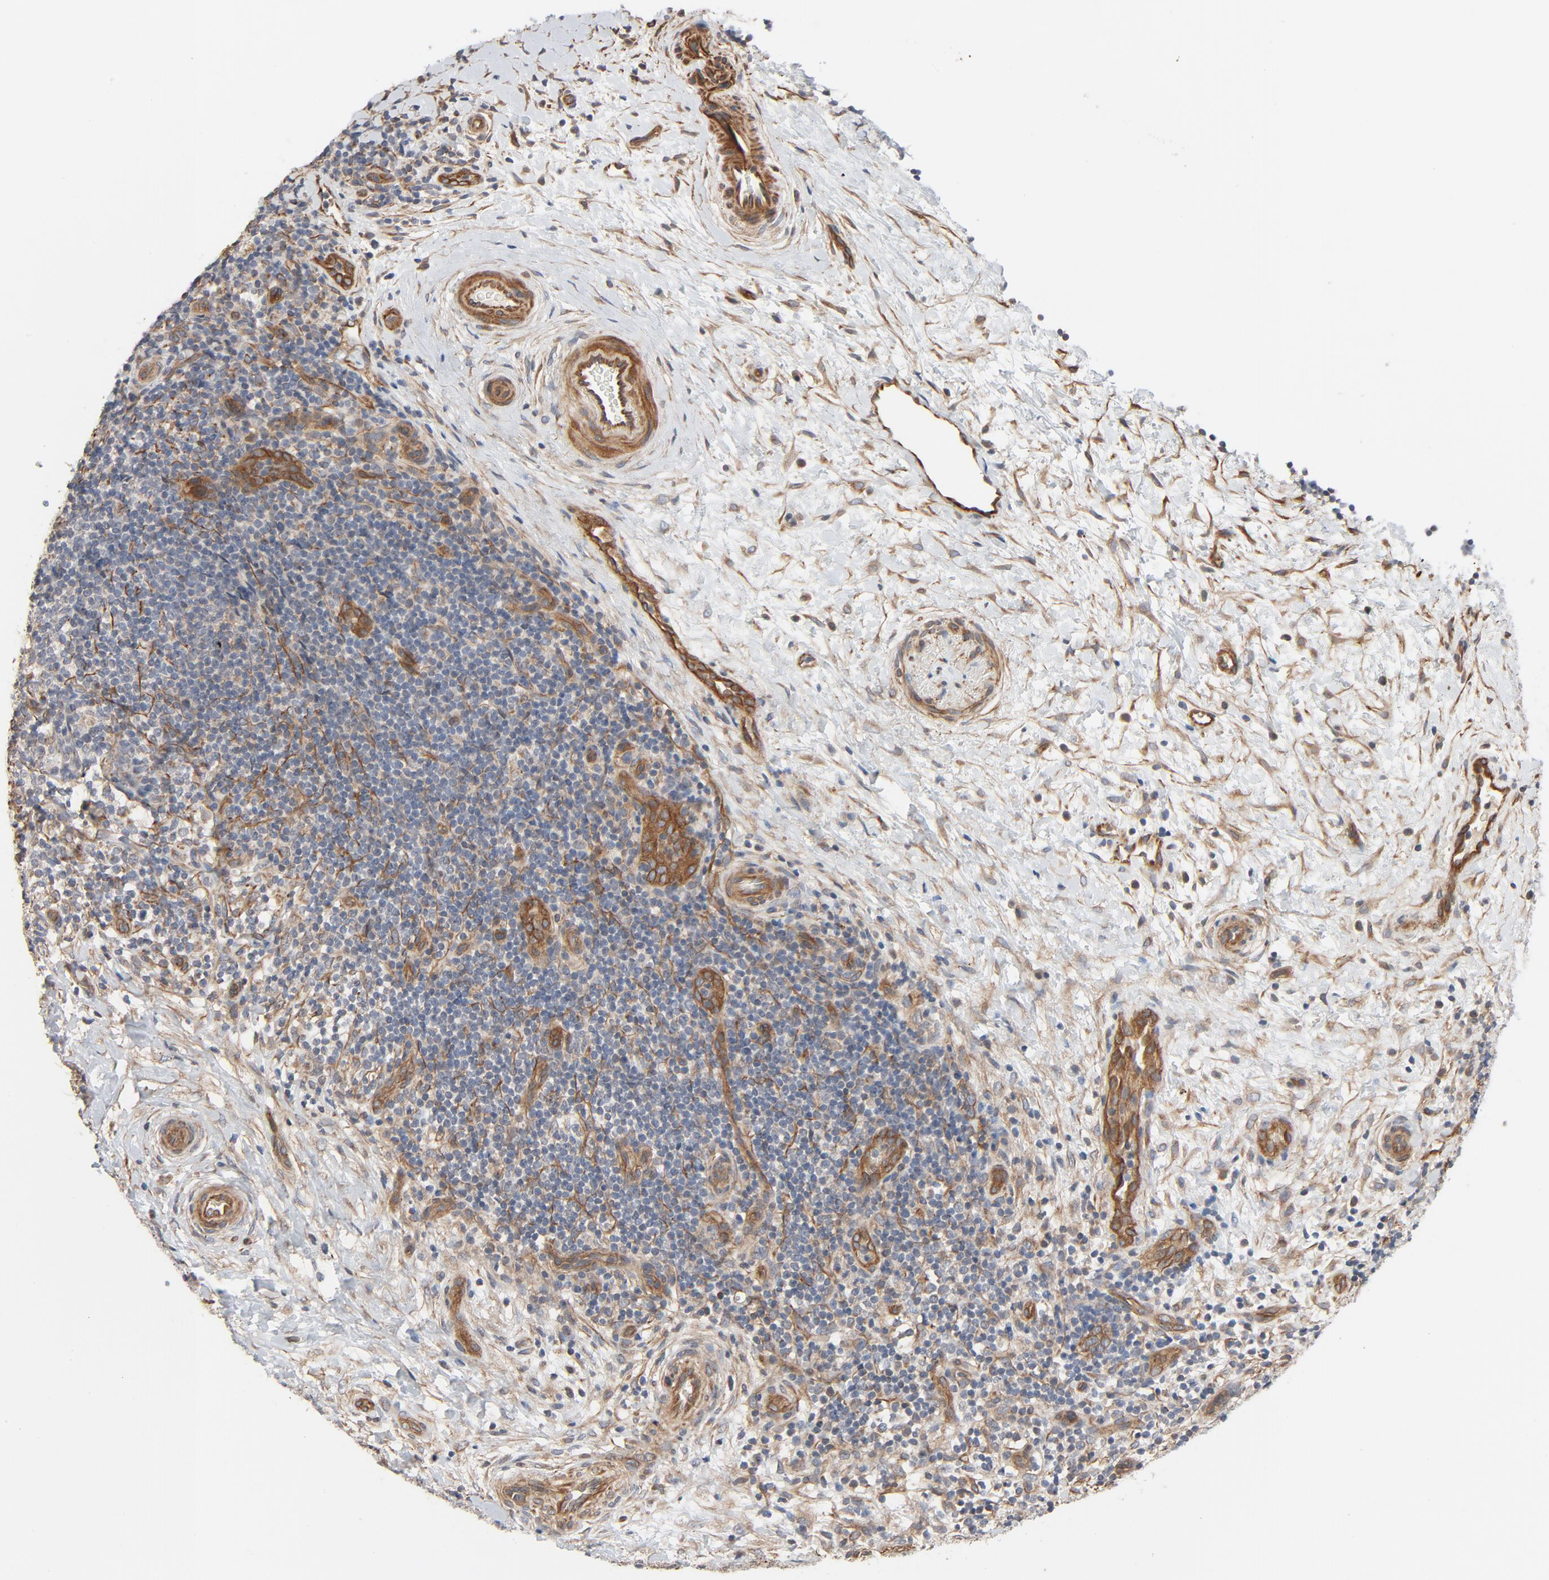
{"staining": {"intensity": "weak", "quantity": "25%-75%", "location": "cytoplasmic/membranous"}, "tissue": "lymphoma", "cell_type": "Tumor cells", "image_type": "cancer", "snomed": [{"axis": "morphology", "description": "Malignant lymphoma, non-Hodgkin's type, Low grade"}, {"axis": "topography", "description": "Lymph node"}], "caption": "Low-grade malignant lymphoma, non-Hodgkin's type stained with a protein marker exhibits weak staining in tumor cells.", "gene": "TRIOBP", "patient": {"sex": "female", "age": 76}}